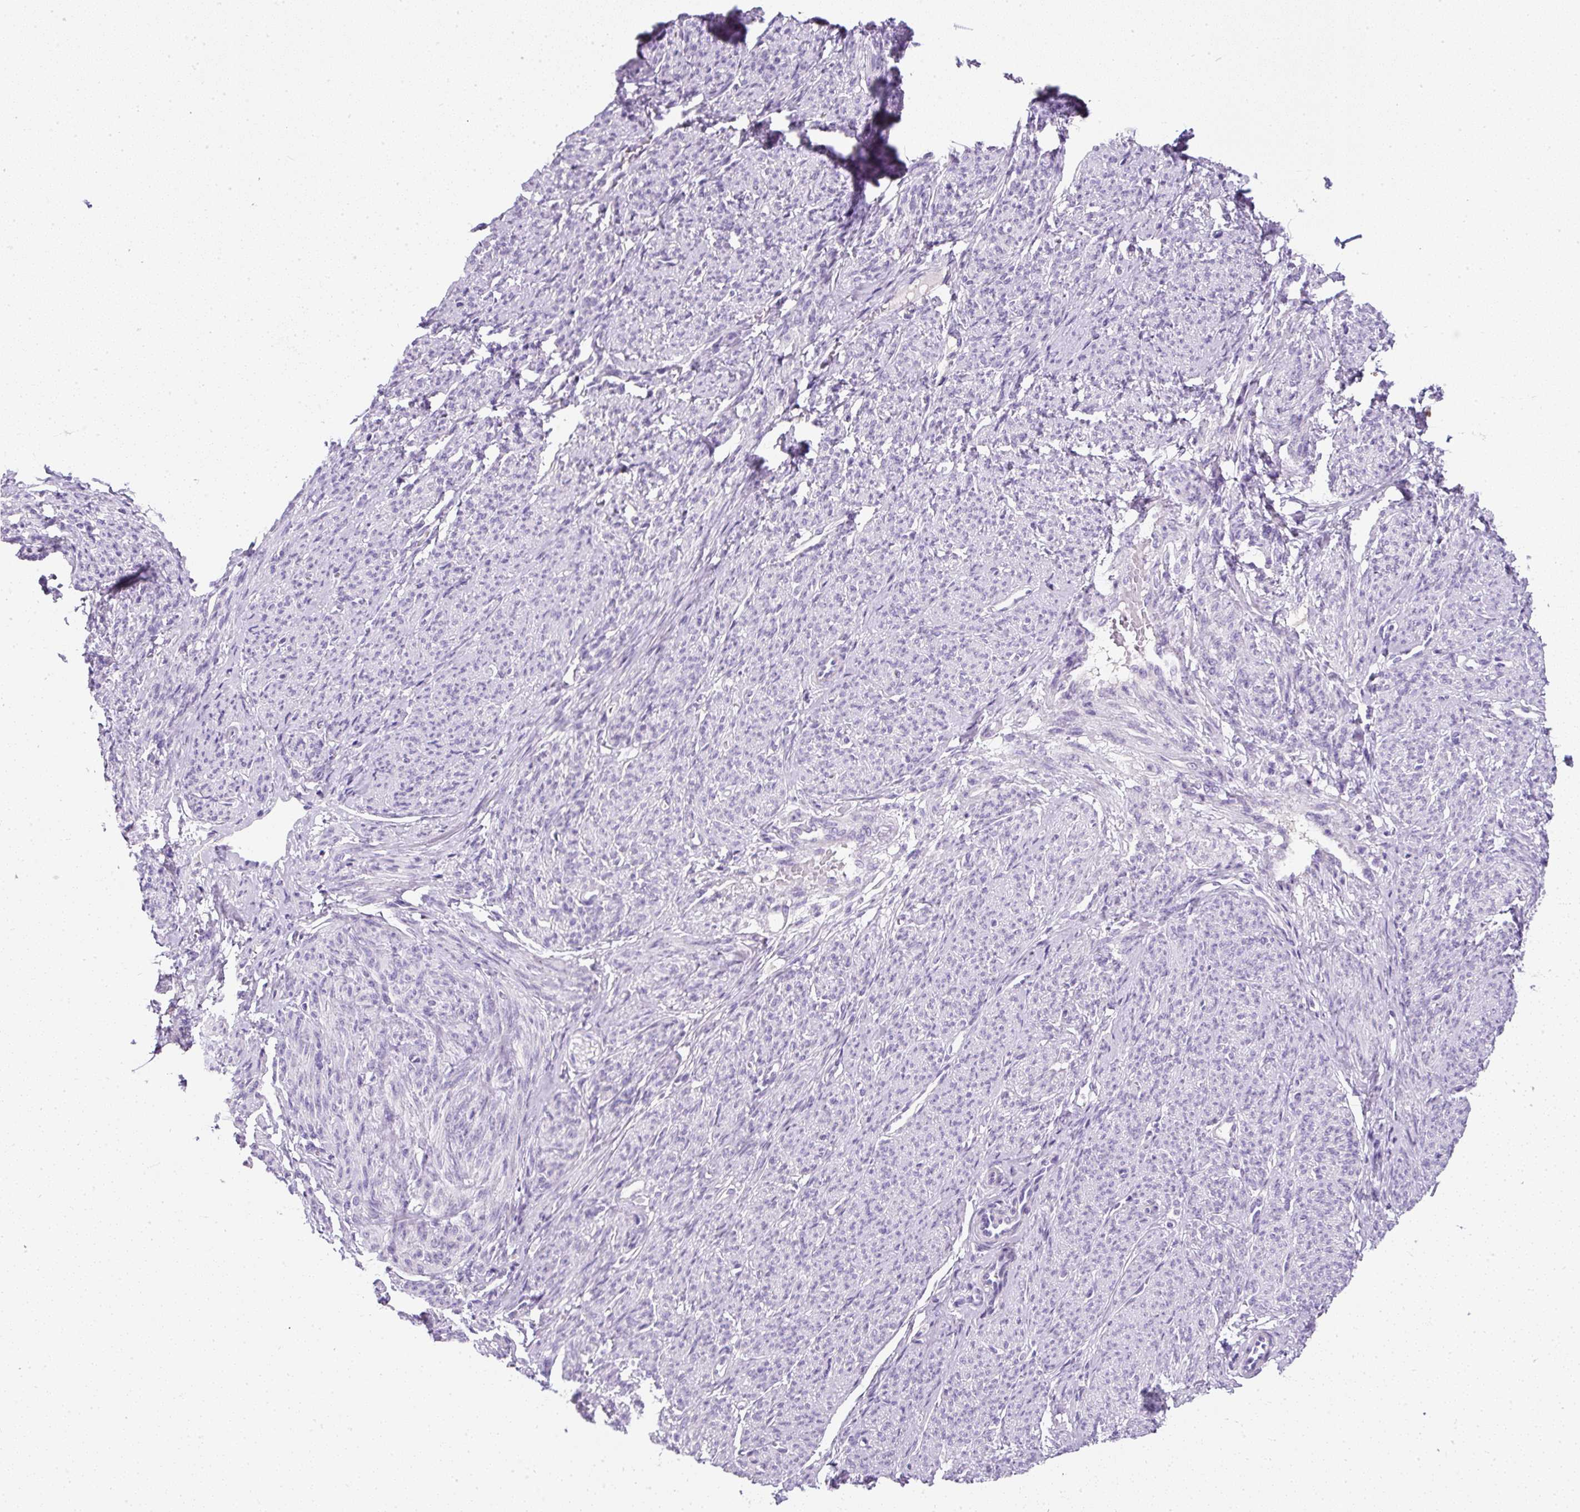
{"staining": {"intensity": "negative", "quantity": "none", "location": "none"}, "tissue": "smooth muscle", "cell_type": "Smooth muscle cells", "image_type": "normal", "snomed": [{"axis": "morphology", "description": "Normal tissue, NOS"}, {"axis": "topography", "description": "Smooth muscle"}], "caption": "Benign smooth muscle was stained to show a protein in brown. There is no significant positivity in smooth muscle cells. Nuclei are stained in blue.", "gene": "COL9A2", "patient": {"sex": "female", "age": 65}}